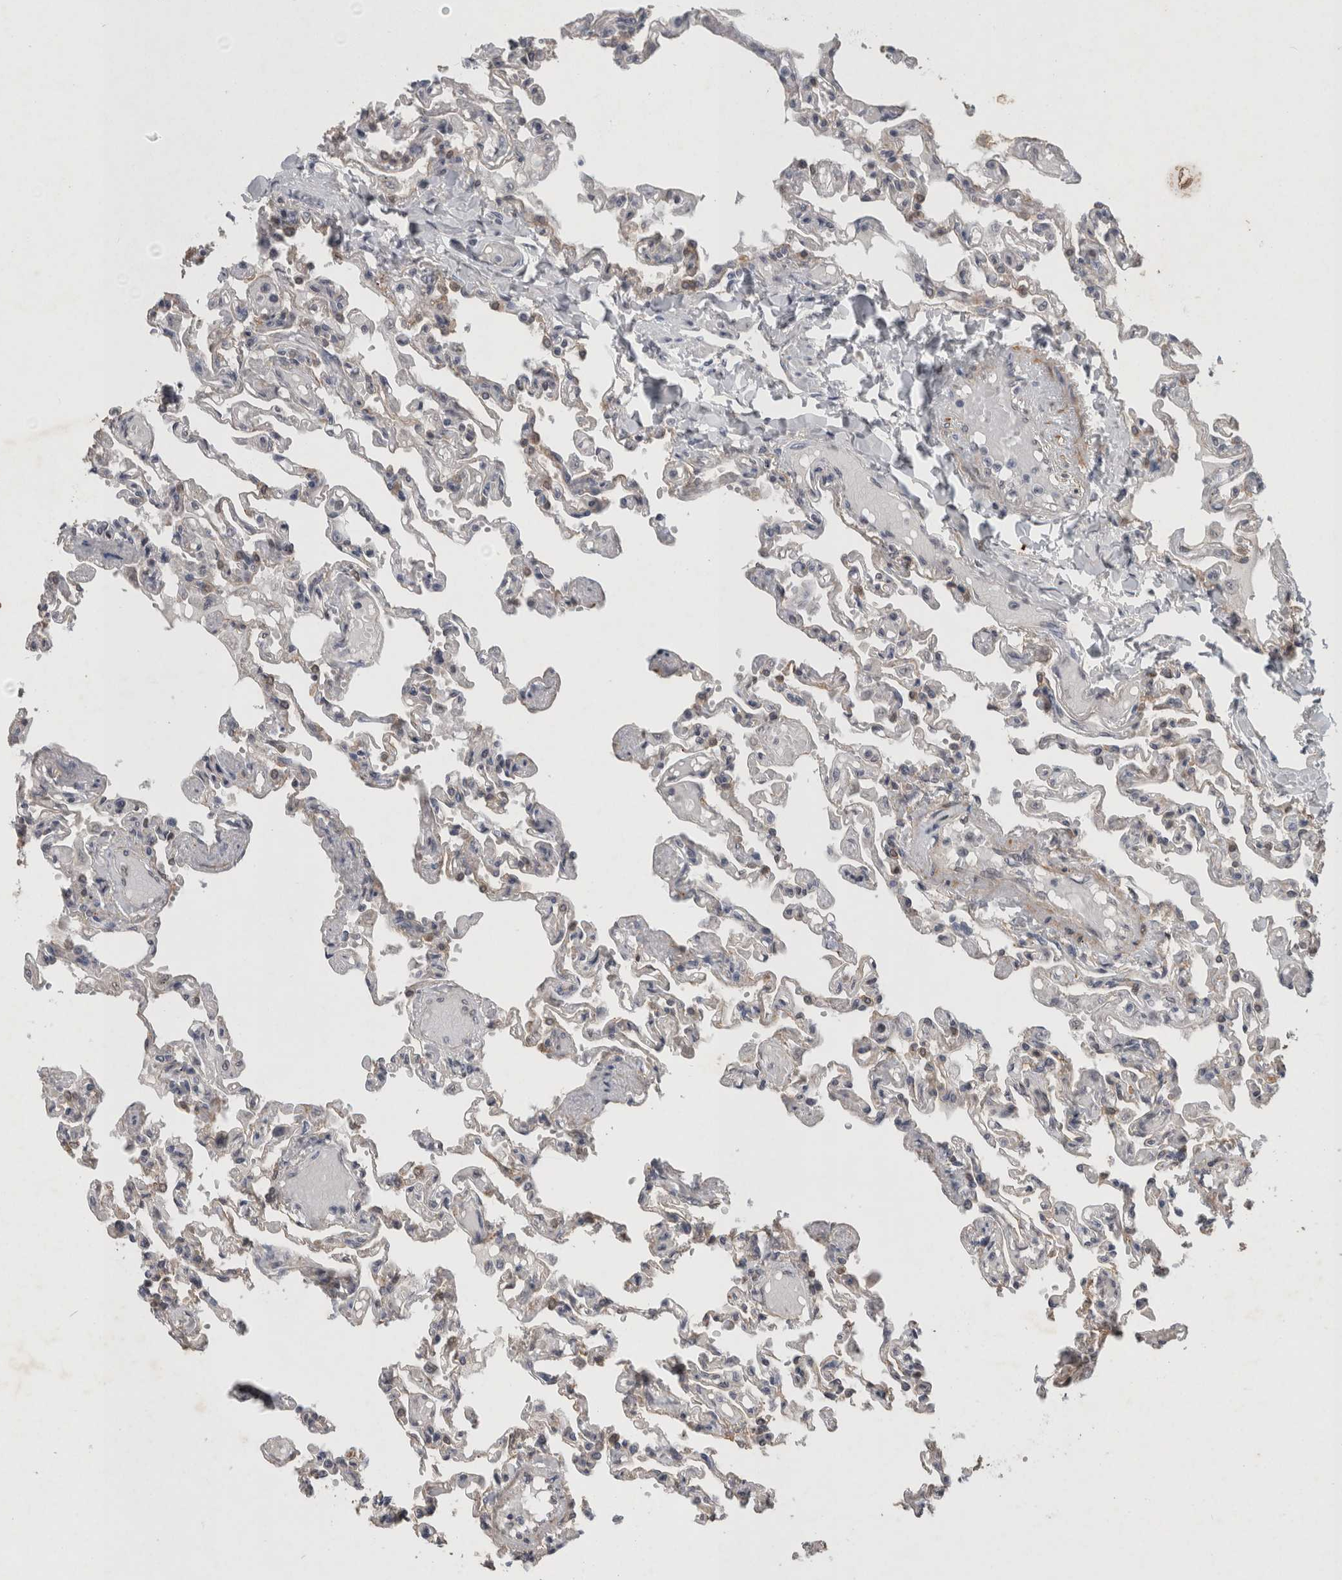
{"staining": {"intensity": "weak", "quantity": "<25%", "location": "cytoplasmic/membranous"}, "tissue": "lung", "cell_type": "Alveolar cells", "image_type": "normal", "snomed": [{"axis": "morphology", "description": "Normal tissue, NOS"}, {"axis": "topography", "description": "Lung"}], "caption": "The histopathology image shows no staining of alveolar cells in benign lung.", "gene": "RHPN1", "patient": {"sex": "male", "age": 21}}